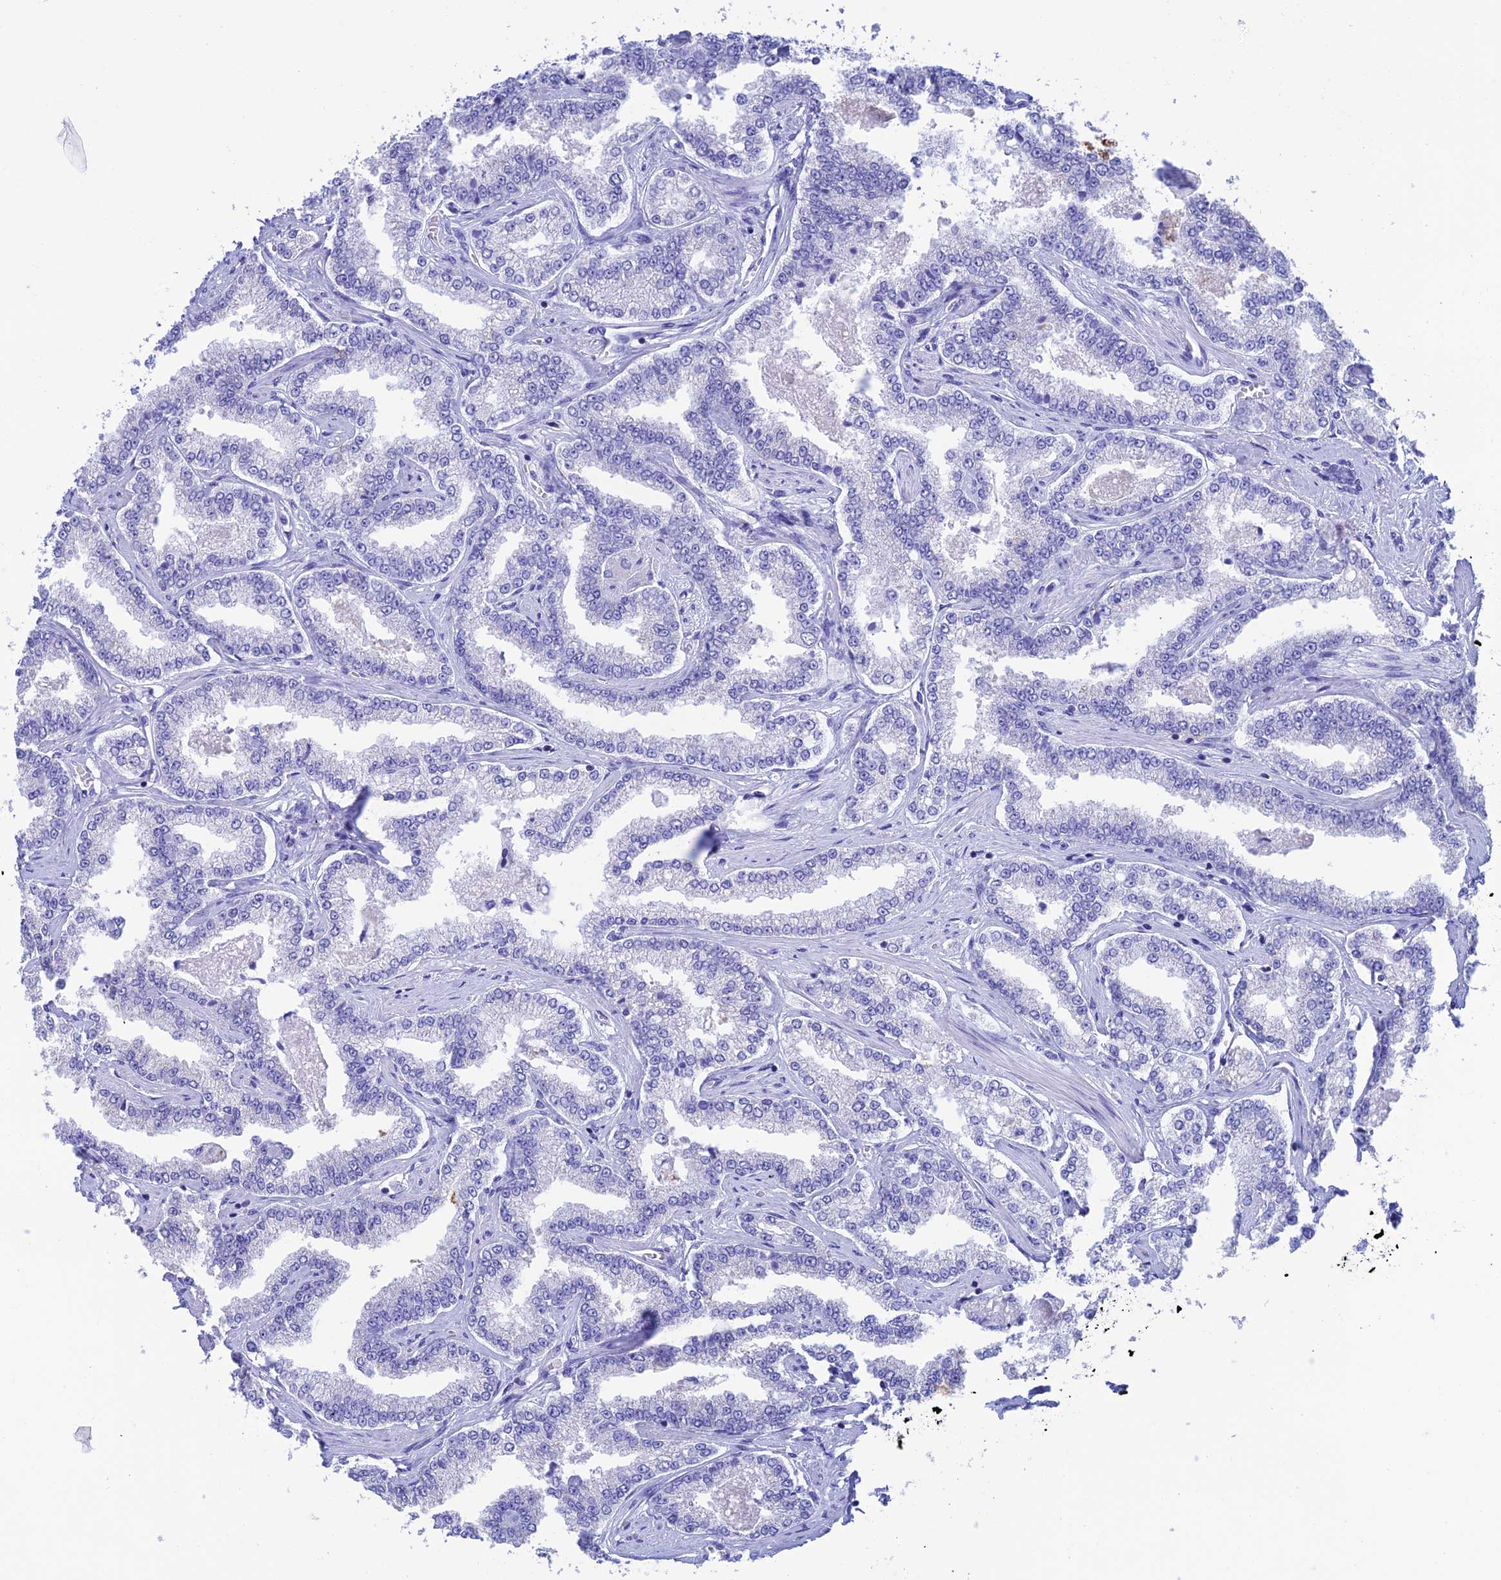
{"staining": {"intensity": "moderate", "quantity": "<25%", "location": "cytoplasmic/membranous"}, "tissue": "prostate cancer", "cell_type": "Tumor cells", "image_type": "cancer", "snomed": [{"axis": "morphology", "description": "Normal tissue, NOS"}, {"axis": "morphology", "description": "Adenocarcinoma, High grade"}, {"axis": "topography", "description": "Prostate"}], "caption": "High-magnification brightfield microscopy of prostate adenocarcinoma (high-grade) stained with DAB (3,3'-diaminobenzidine) (brown) and counterstained with hematoxylin (blue). tumor cells exhibit moderate cytoplasmic/membranous expression is identified in about<25% of cells.", "gene": "NXPE4", "patient": {"sex": "male", "age": 83}}